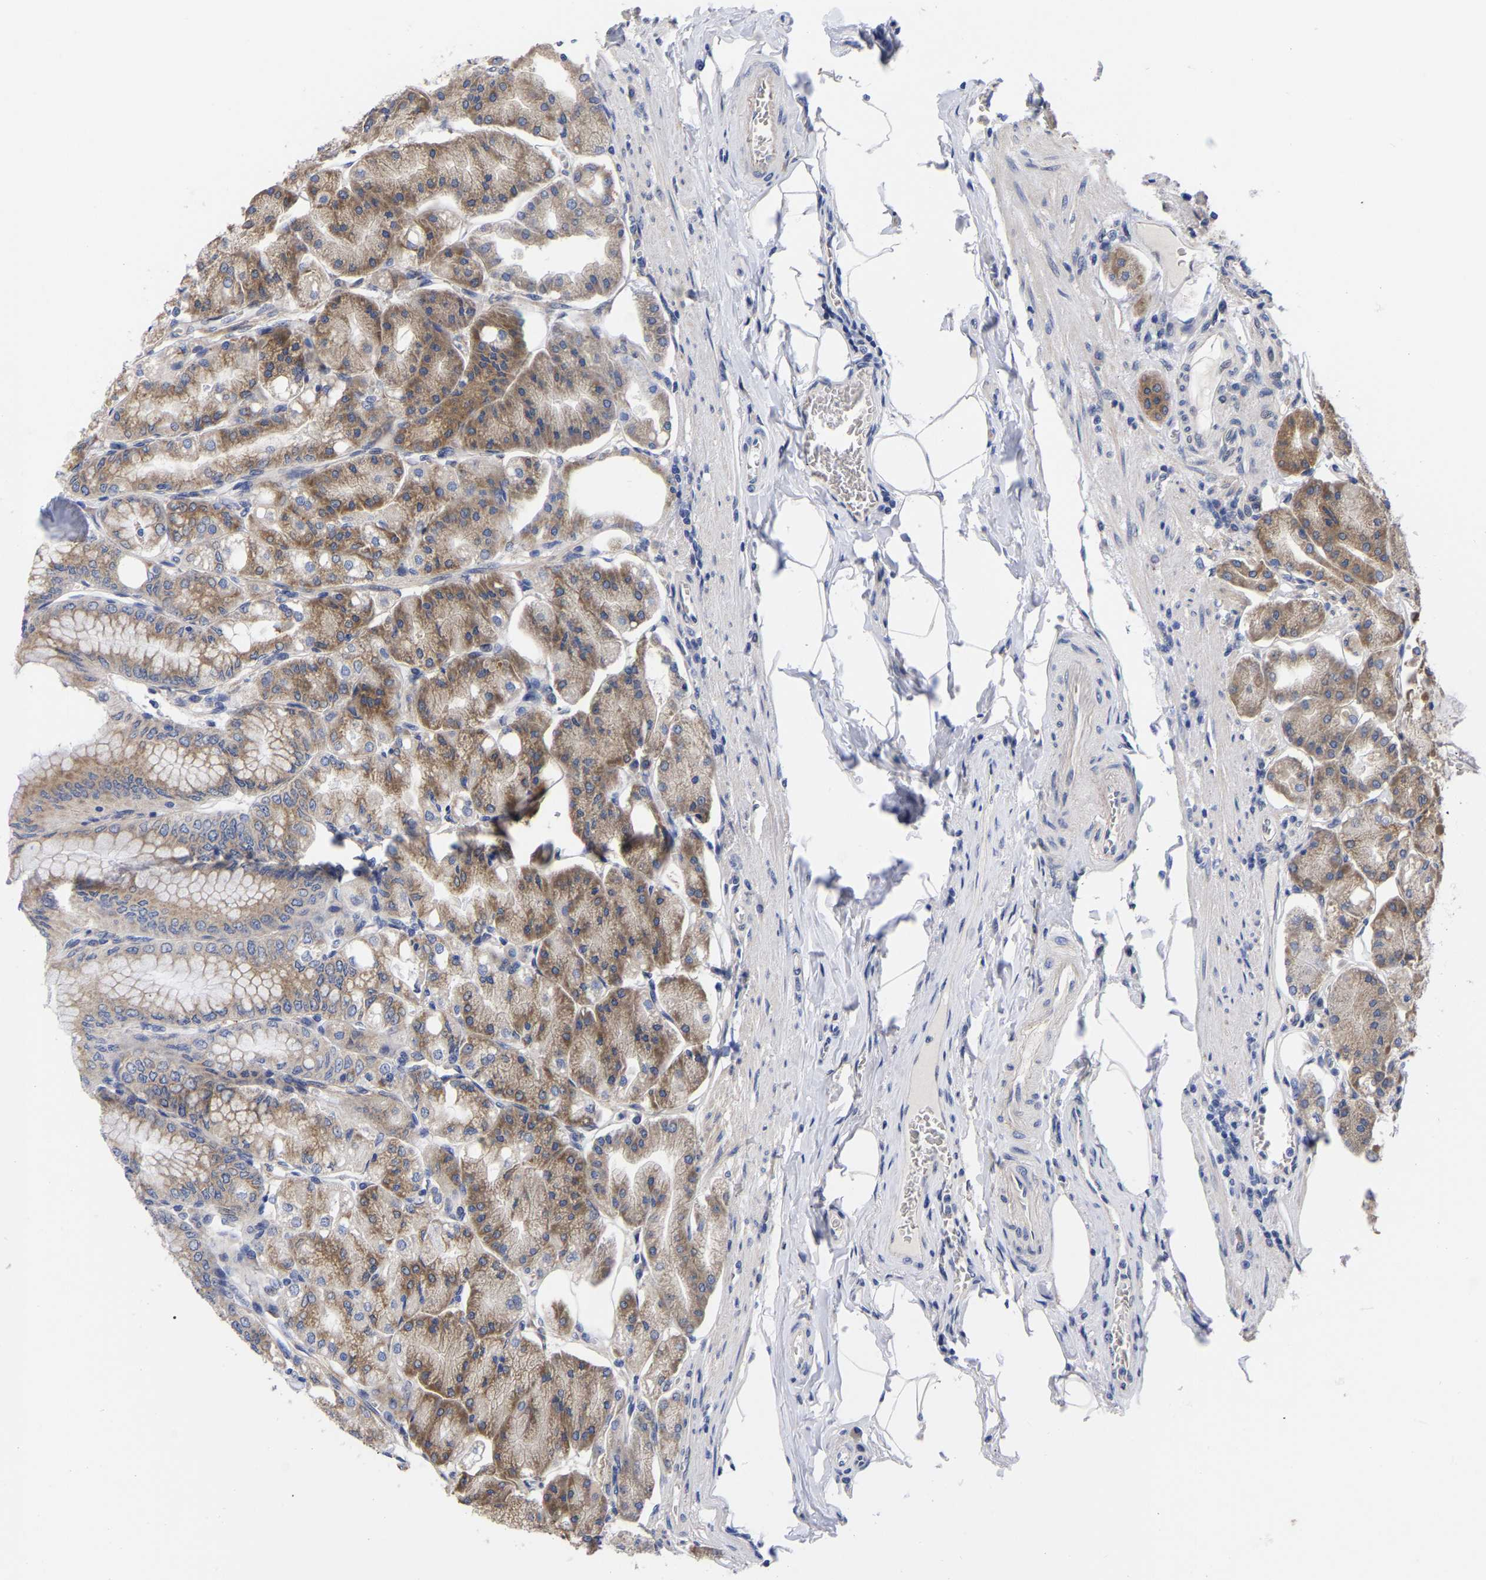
{"staining": {"intensity": "moderate", "quantity": "25%-75%", "location": "cytoplasmic/membranous"}, "tissue": "stomach", "cell_type": "Glandular cells", "image_type": "normal", "snomed": [{"axis": "morphology", "description": "Normal tissue, NOS"}, {"axis": "topography", "description": "Stomach, lower"}], "caption": "The immunohistochemical stain highlights moderate cytoplasmic/membranous positivity in glandular cells of normal stomach.", "gene": "CFAP298", "patient": {"sex": "male", "age": 71}}